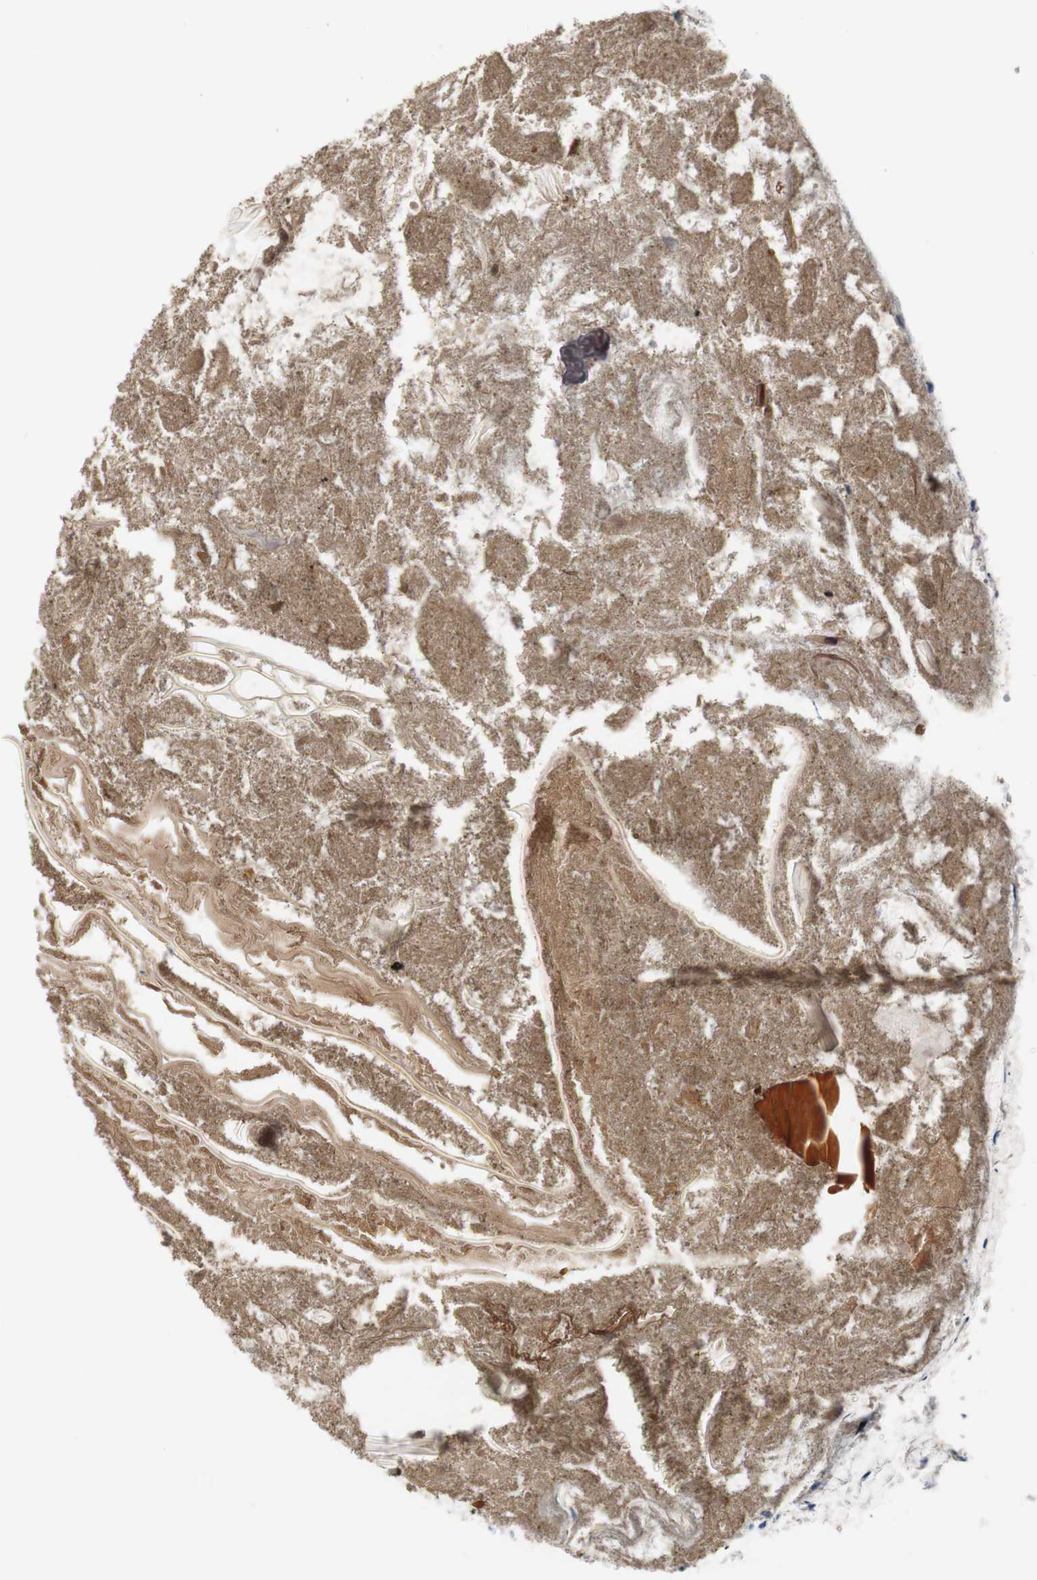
{"staining": {"intensity": "strong", "quantity": ">75%", "location": "nuclear"}, "tissue": "appendix", "cell_type": "Glandular cells", "image_type": "normal", "snomed": [{"axis": "morphology", "description": "Normal tissue, NOS"}, {"axis": "topography", "description": "Appendix"}], "caption": "Protein expression analysis of unremarkable appendix displays strong nuclear expression in about >75% of glandular cells.", "gene": "PSME3", "patient": {"sex": "male", "age": 52}}